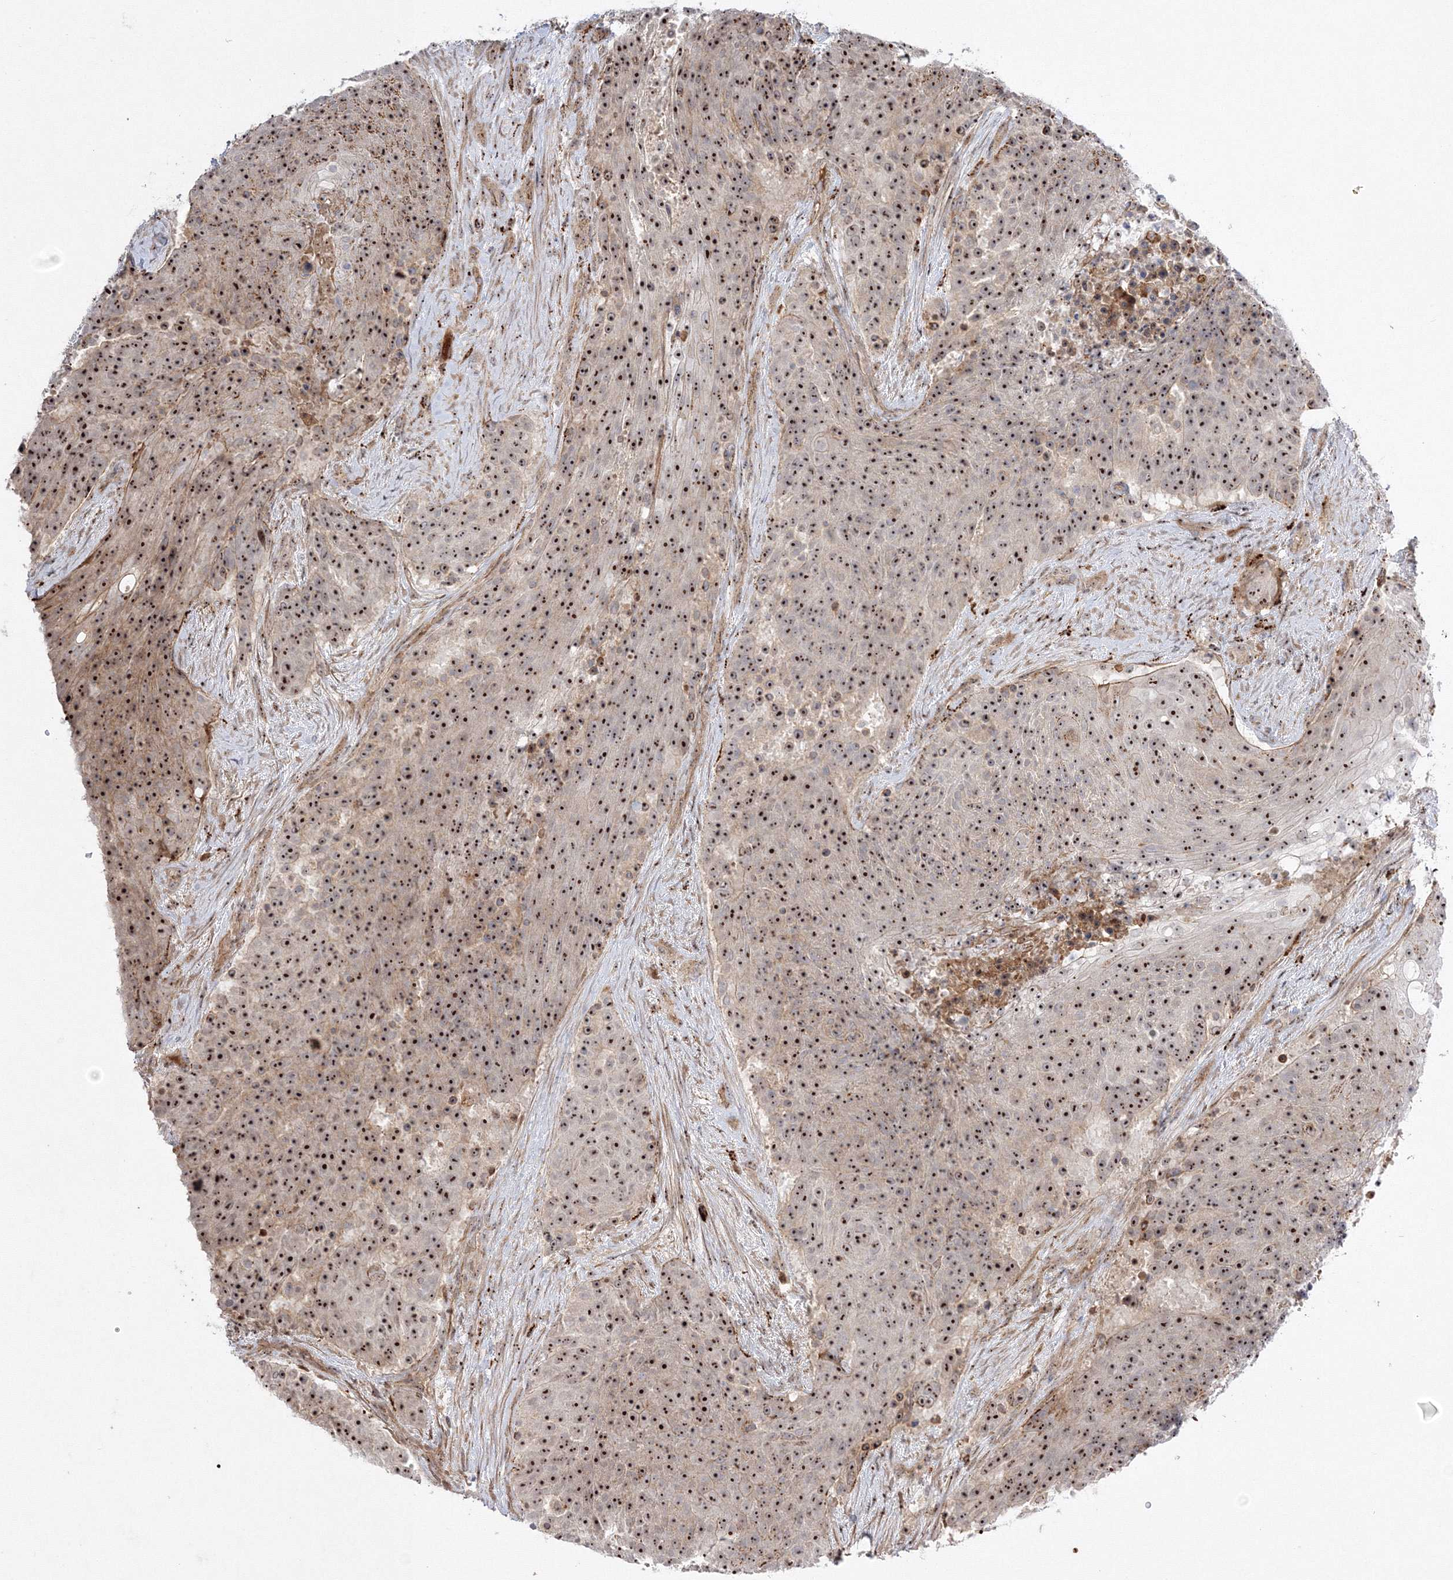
{"staining": {"intensity": "strong", "quantity": ">75%", "location": "nuclear"}, "tissue": "urothelial cancer", "cell_type": "Tumor cells", "image_type": "cancer", "snomed": [{"axis": "morphology", "description": "Urothelial carcinoma, High grade"}, {"axis": "topography", "description": "Urinary bladder"}], "caption": "A photomicrograph of human urothelial cancer stained for a protein shows strong nuclear brown staining in tumor cells.", "gene": "NPM3", "patient": {"sex": "female", "age": 63}}